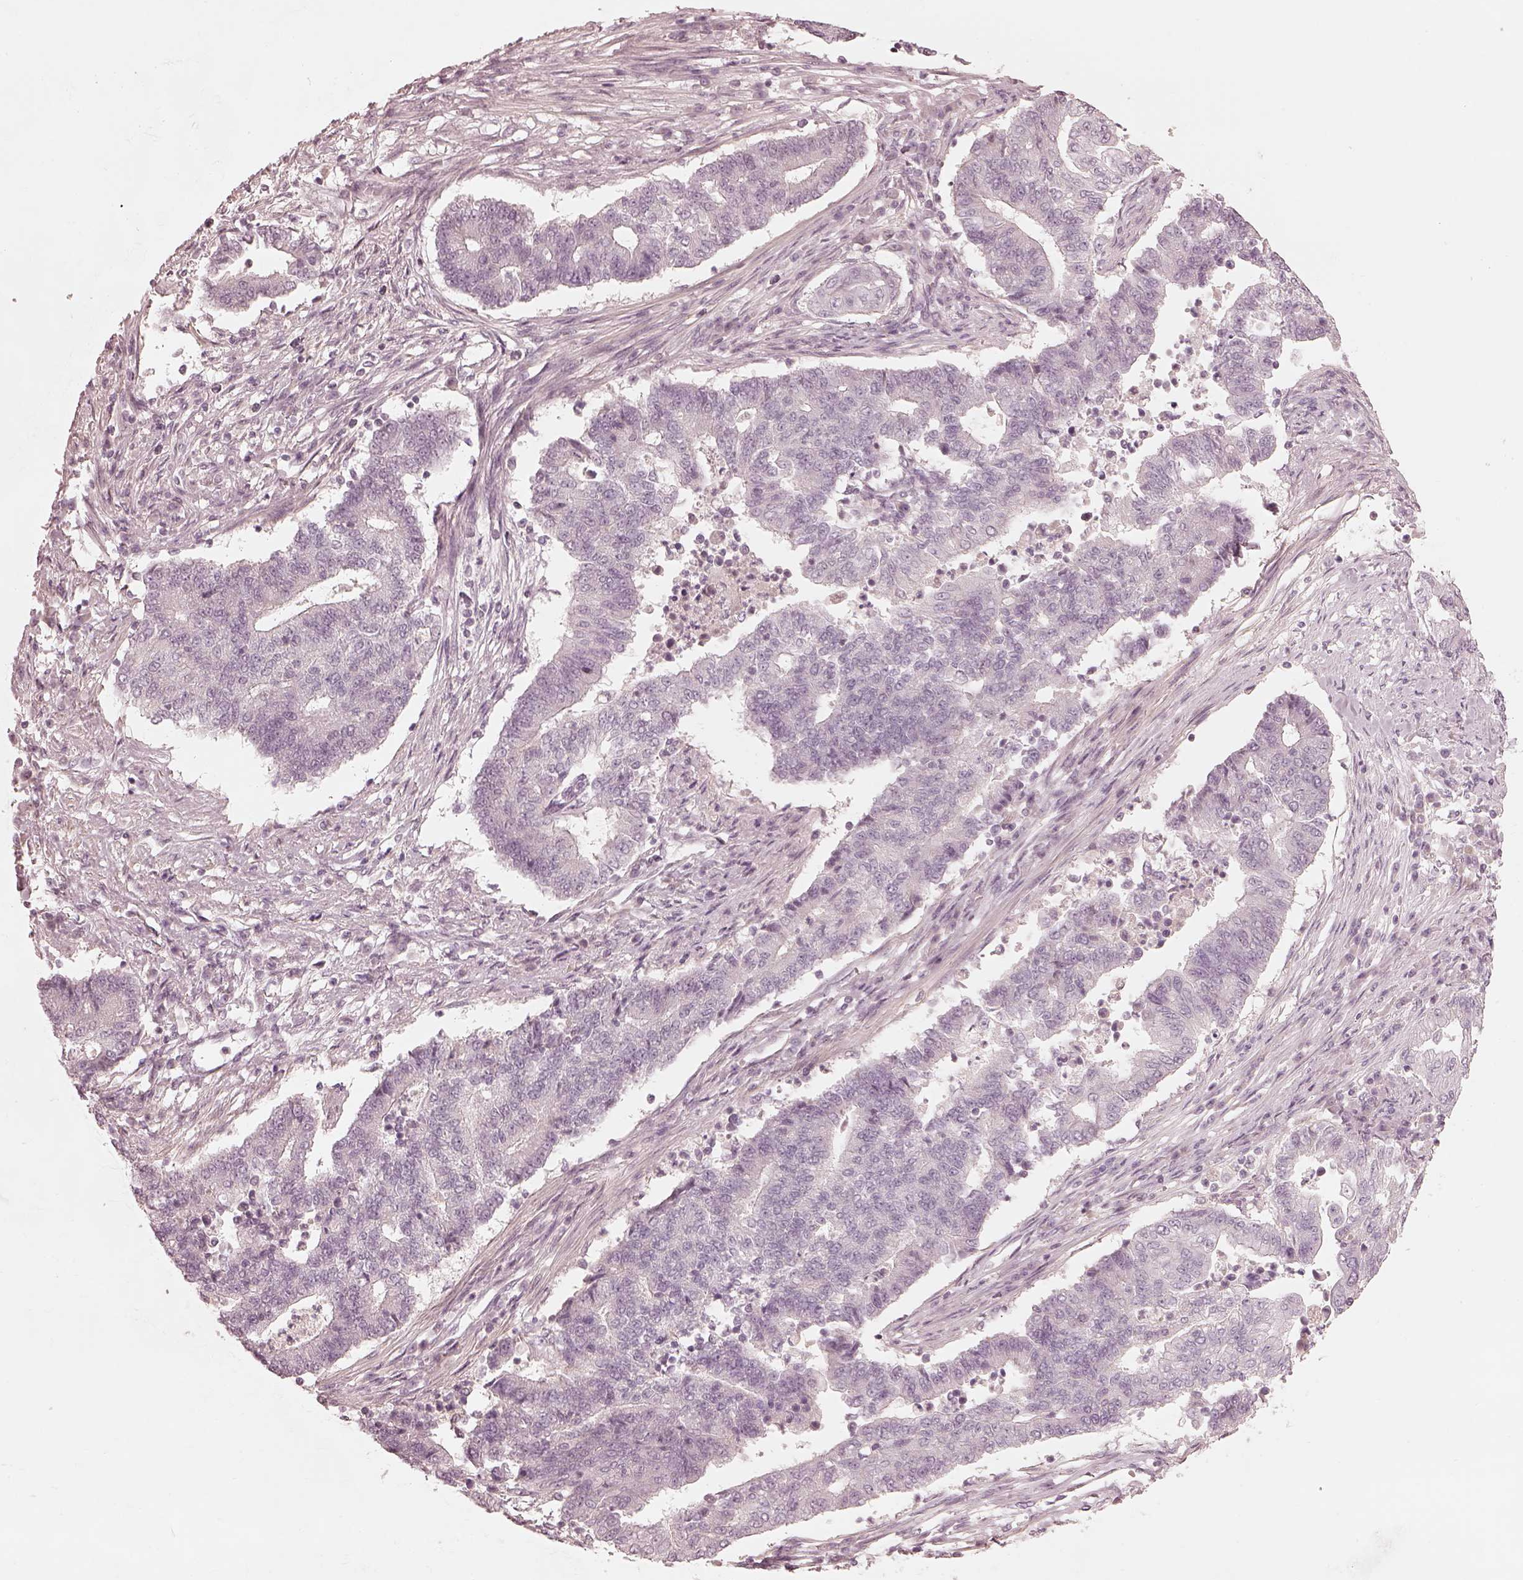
{"staining": {"intensity": "negative", "quantity": "none", "location": "none"}, "tissue": "endometrial cancer", "cell_type": "Tumor cells", "image_type": "cancer", "snomed": [{"axis": "morphology", "description": "Adenocarcinoma, NOS"}, {"axis": "topography", "description": "Uterus"}, {"axis": "topography", "description": "Endometrium"}], "caption": "High magnification brightfield microscopy of endometrial cancer (adenocarcinoma) stained with DAB (brown) and counterstained with hematoxylin (blue): tumor cells show no significant positivity.", "gene": "ADRB3", "patient": {"sex": "female", "age": 54}}